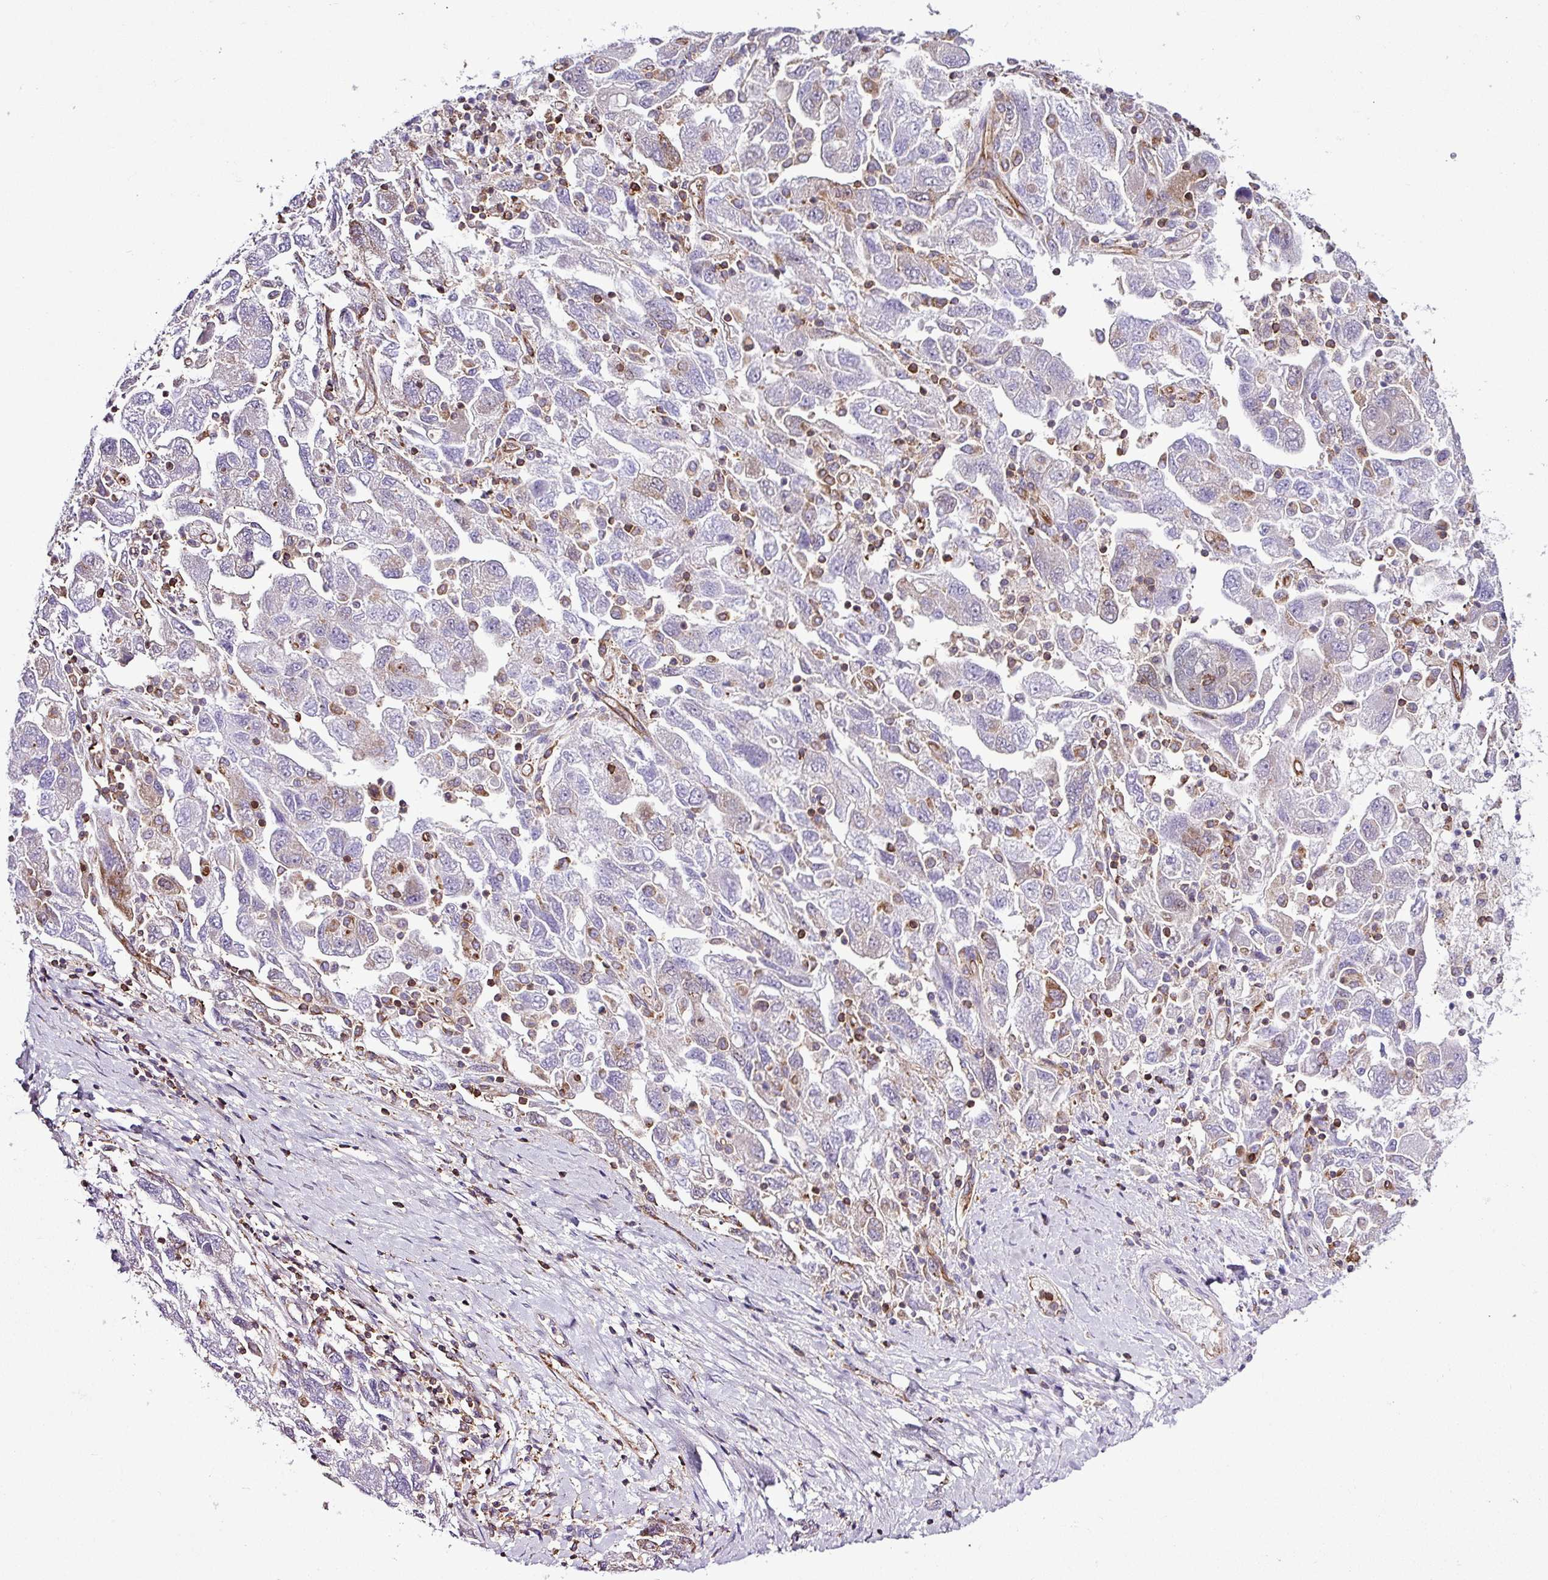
{"staining": {"intensity": "weak", "quantity": "<25%", "location": "cytoplasmic/membranous"}, "tissue": "ovarian cancer", "cell_type": "Tumor cells", "image_type": "cancer", "snomed": [{"axis": "morphology", "description": "Carcinoma, NOS"}, {"axis": "morphology", "description": "Cystadenocarcinoma, serous, NOS"}, {"axis": "topography", "description": "Ovary"}], "caption": "The image displays no significant staining in tumor cells of carcinoma (ovarian).", "gene": "EME2", "patient": {"sex": "female", "age": 69}}